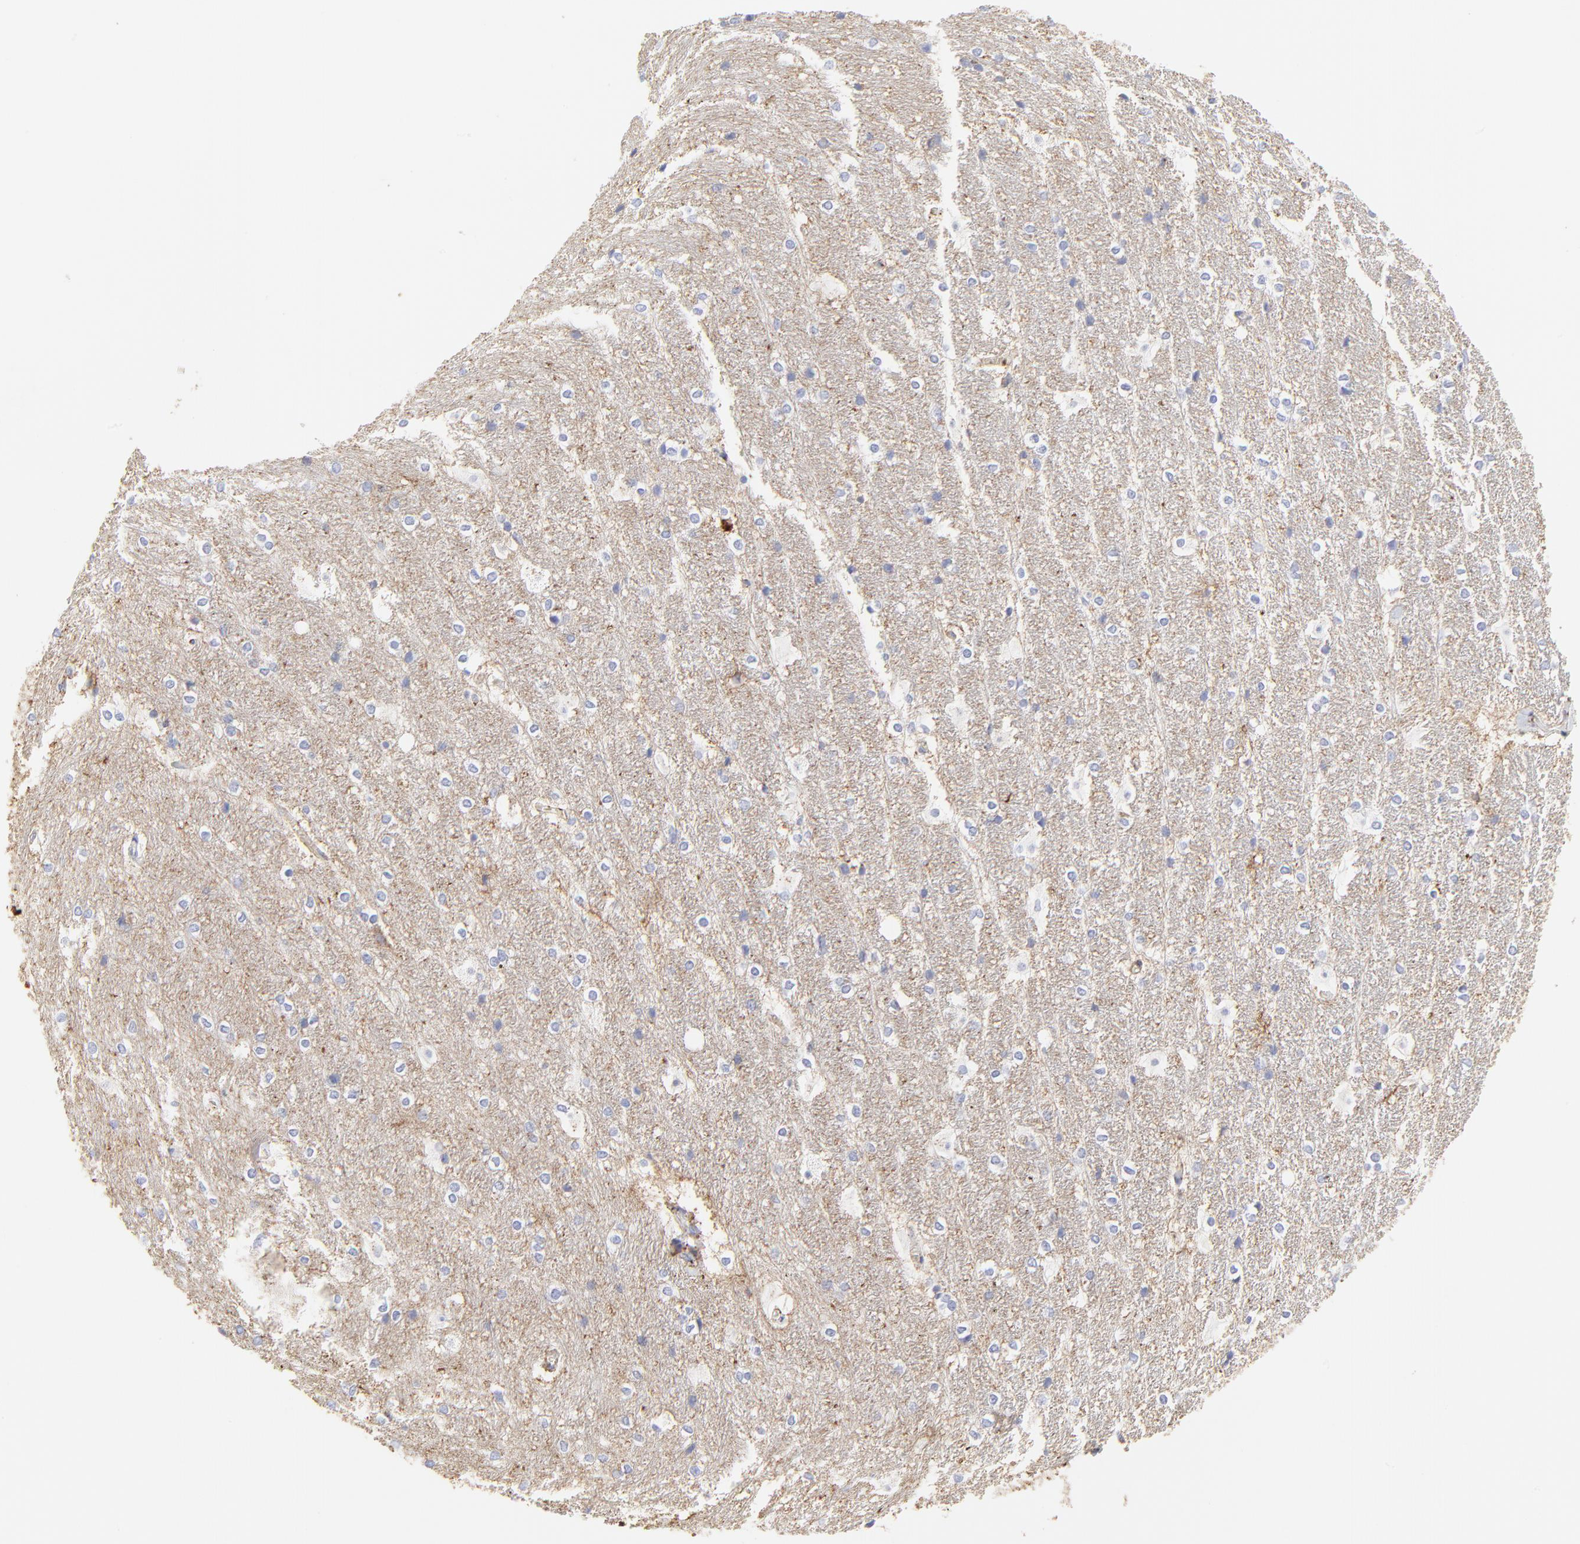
{"staining": {"intensity": "negative", "quantity": "none", "location": "none"}, "tissue": "hippocampus", "cell_type": "Glial cells", "image_type": "normal", "snomed": [{"axis": "morphology", "description": "Normal tissue, NOS"}, {"axis": "topography", "description": "Hippocampus"}], "caption": "Human hippocampus stained for a protein using immunohistochemistry (IHC) demonstrates no positivity in glial cells.", "gene": "ANXA6", "patient": {"sex": "female", "age": 19}}